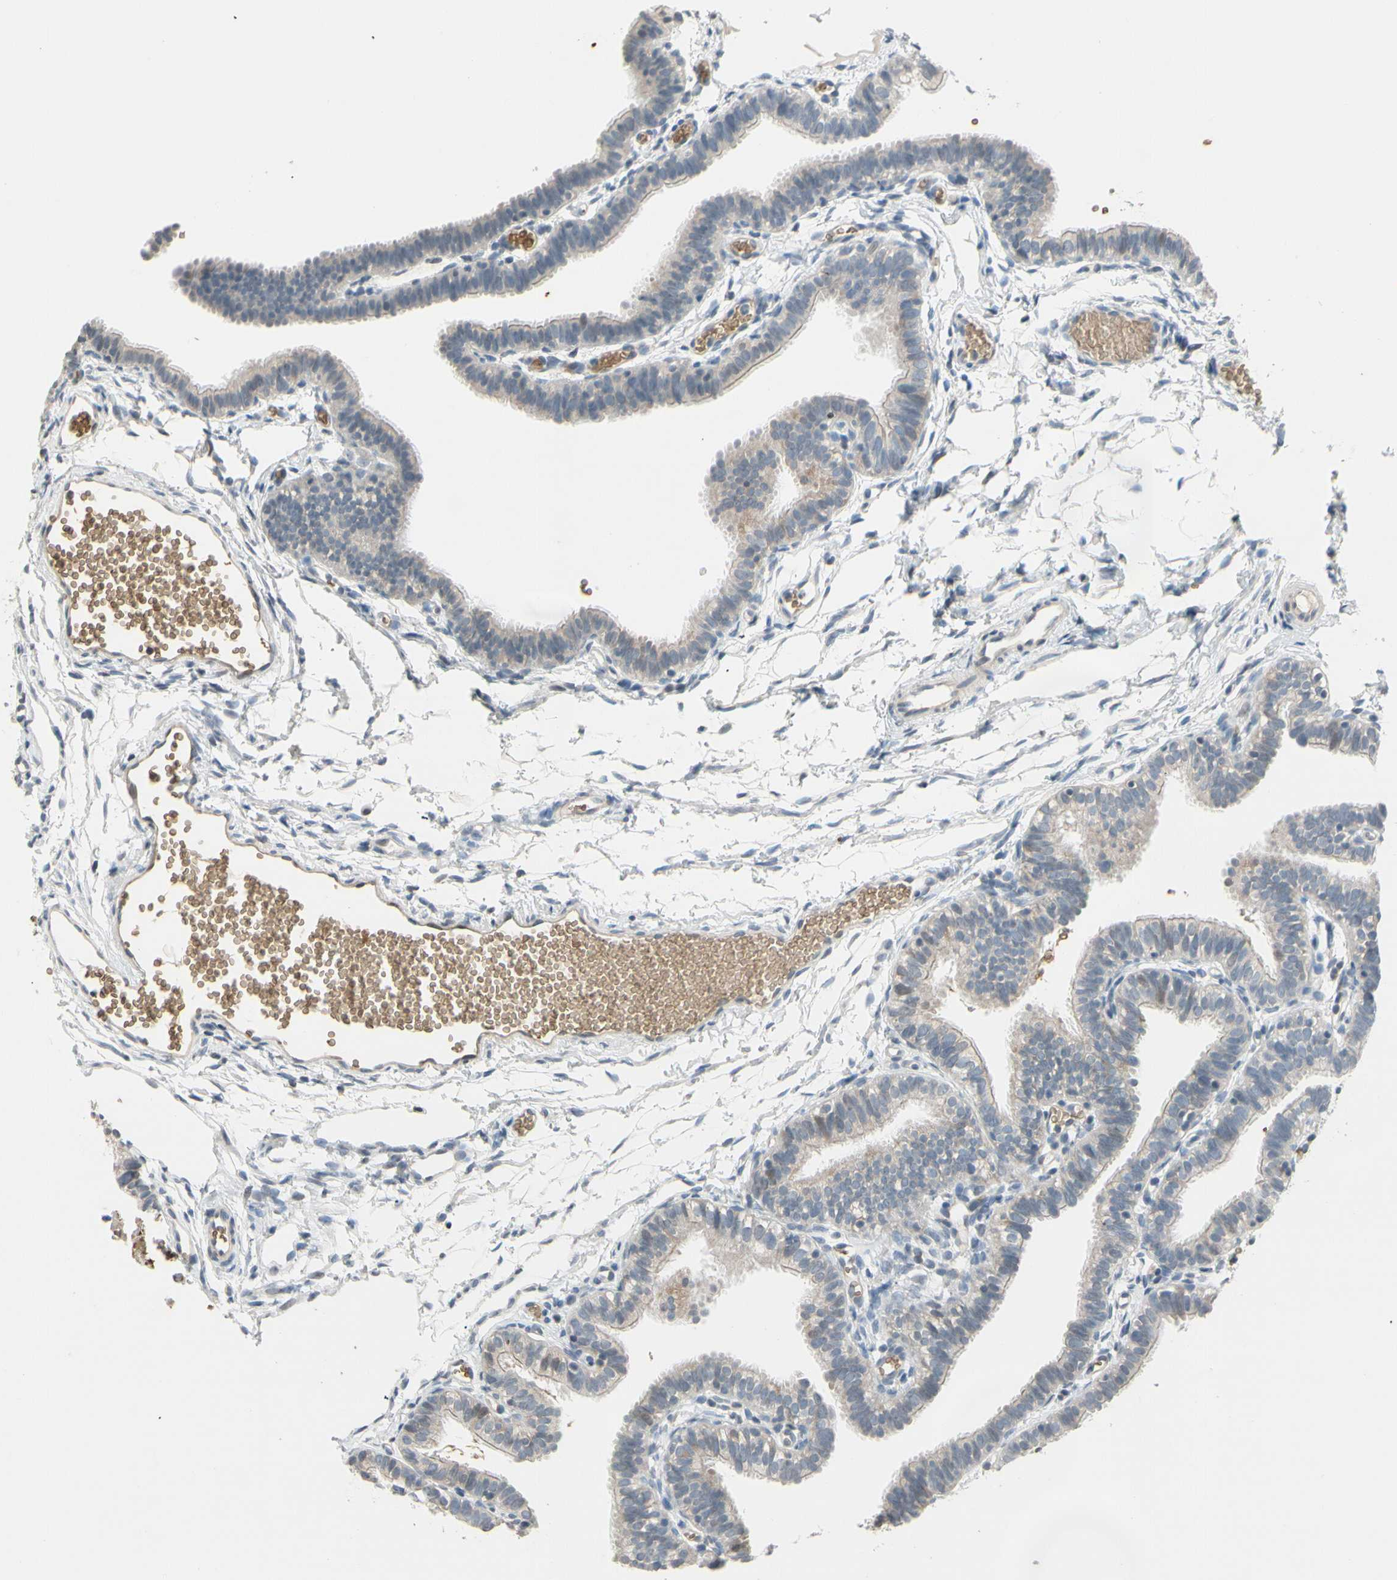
{"staining": {"intensity": "negative", "quantity": "none", "location": "none"}, "tissue": "fallopian tube", "cell_type": "Glandular cells", "image_type": "normal", "snomed": [{"axis": "morphology", "description": "Normal tissue, NOS"}, {"axis": "topography", "description": "Fallopian tube"}, {"axis": "topography", "description": "Placenta"}], "caption": "A micrograph of human fallopian tube is negative for staining in glandular cells. (DAB (3,3'-diaminobenzidine) immunohistochemistry, high magnification).", "gene": "GYPC", "patient": {"sex": "female", "age": 34}}